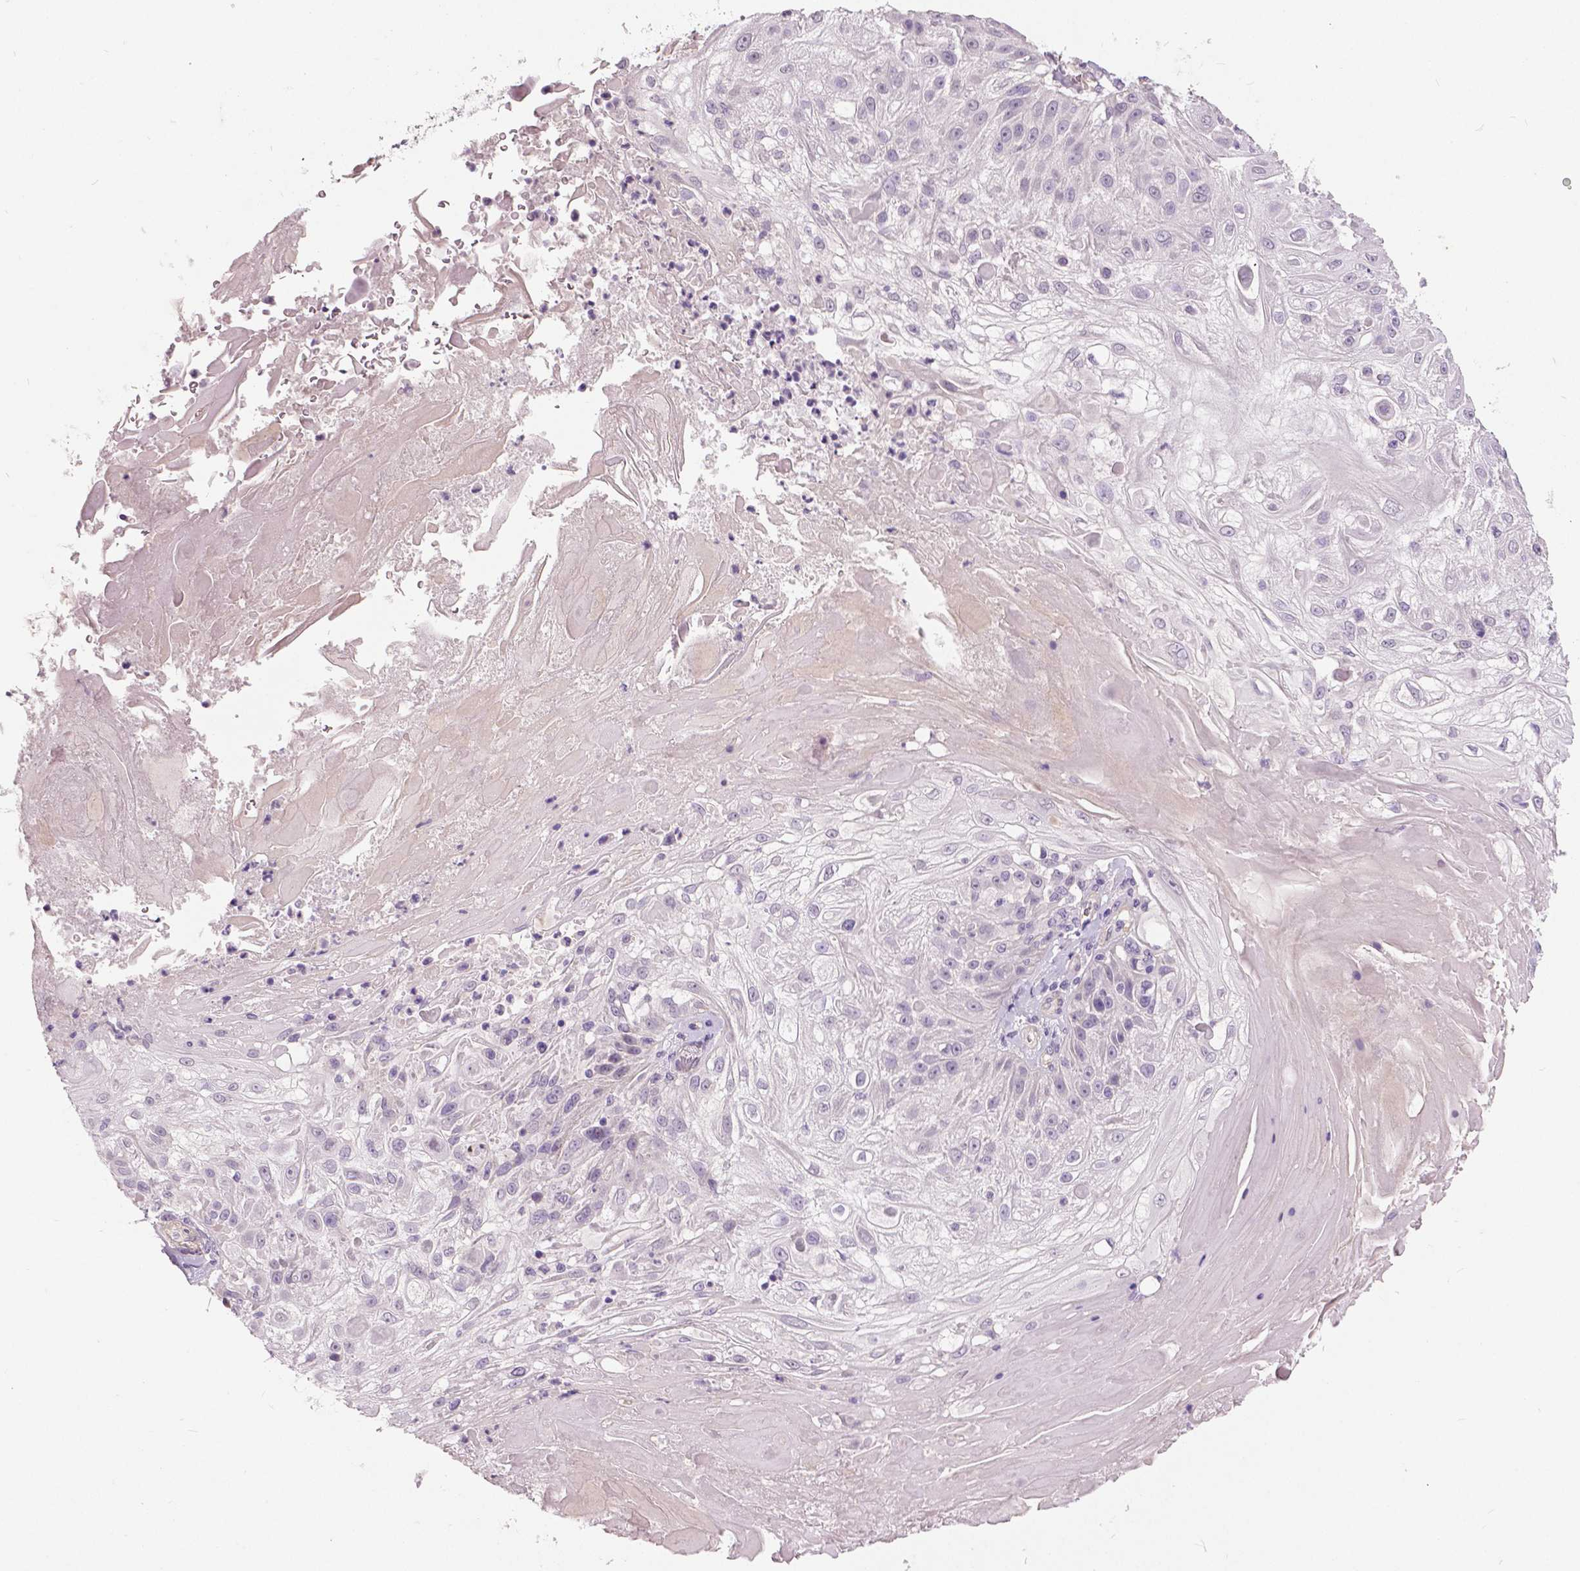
{"staining": {"intensity": "negative", "quantity": "none", "location": "none"}, "tissue": "skin cancer", "cell_type": "Tumor cells", "image_type": "cancer", "snomed": [{"axis": "morphology", "description": "Normal tissue, NOS"}, {"axis": "morphology", "description": "Squamous cell carcinoma, NOS"}, {"axis": "topography", "description": "Skin"}], "caption": "The histopathology image shows no significant positivity in tumor cells of squamous cell carcinoma (skin).", "gene": "FOXA1", "patient": {"sex": "female", "age": 83}}